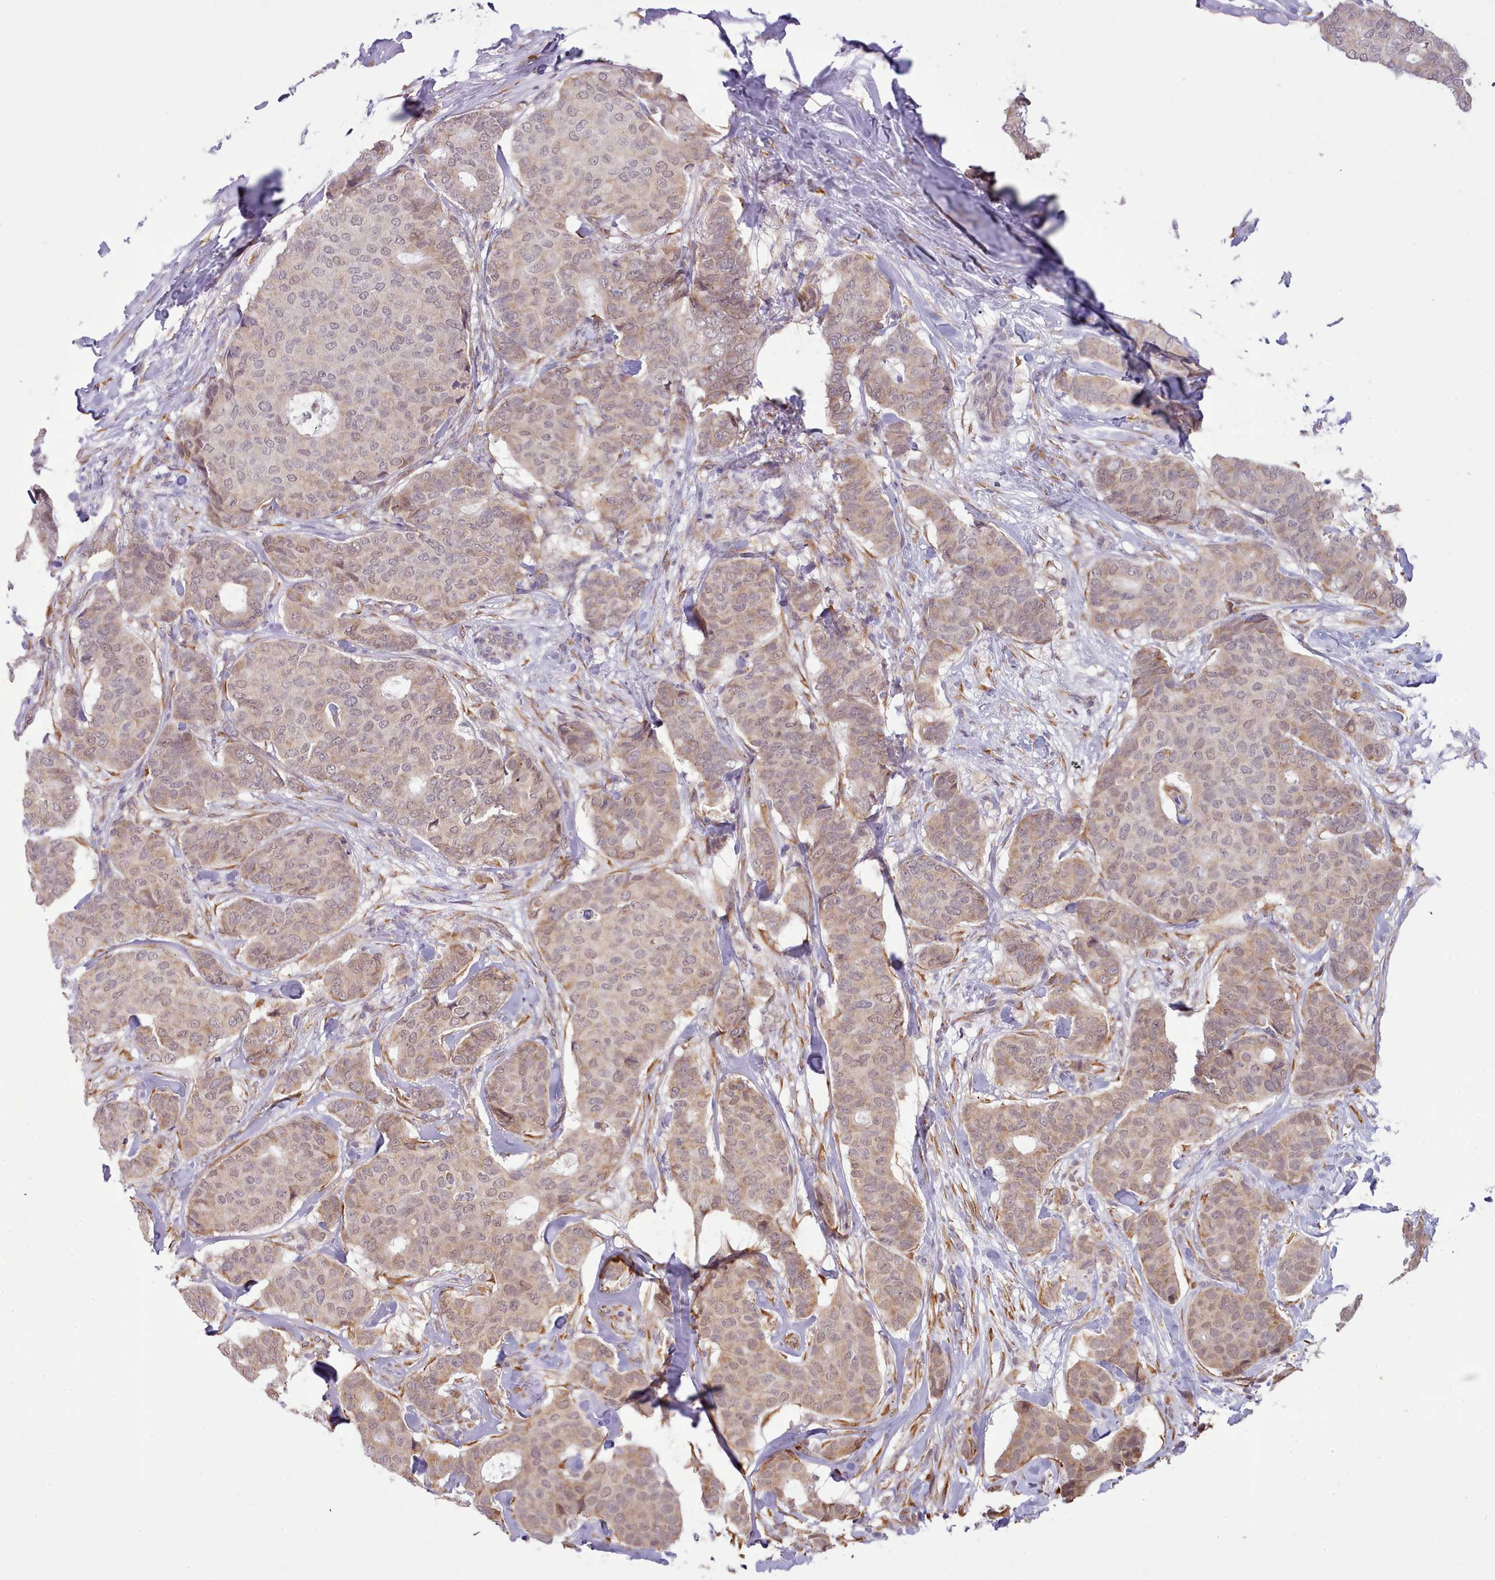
{"staining": {"intensity": "weak", "quantity": ">75%", "location": "cytoplasmic/membranous,nuclear"}, "tissue": "breast cancer", "cell_type": "Tumor cells", "image_type": "cancer", "snomed": [{"axis": "morphology", "description": "Duct carcinoma"}, {"axis": "topography", "description": "Breast"}], "caption": "Weak cytoplasmic/membranous and nuclear protein staining is identified in about >75% of tumor cells in breast intraductal carcinoma. (Brightfield microscopy of DAB IHC at high magnification).", "gene": "SEC61B", "patient": {"sex": "female", "age": 75}}